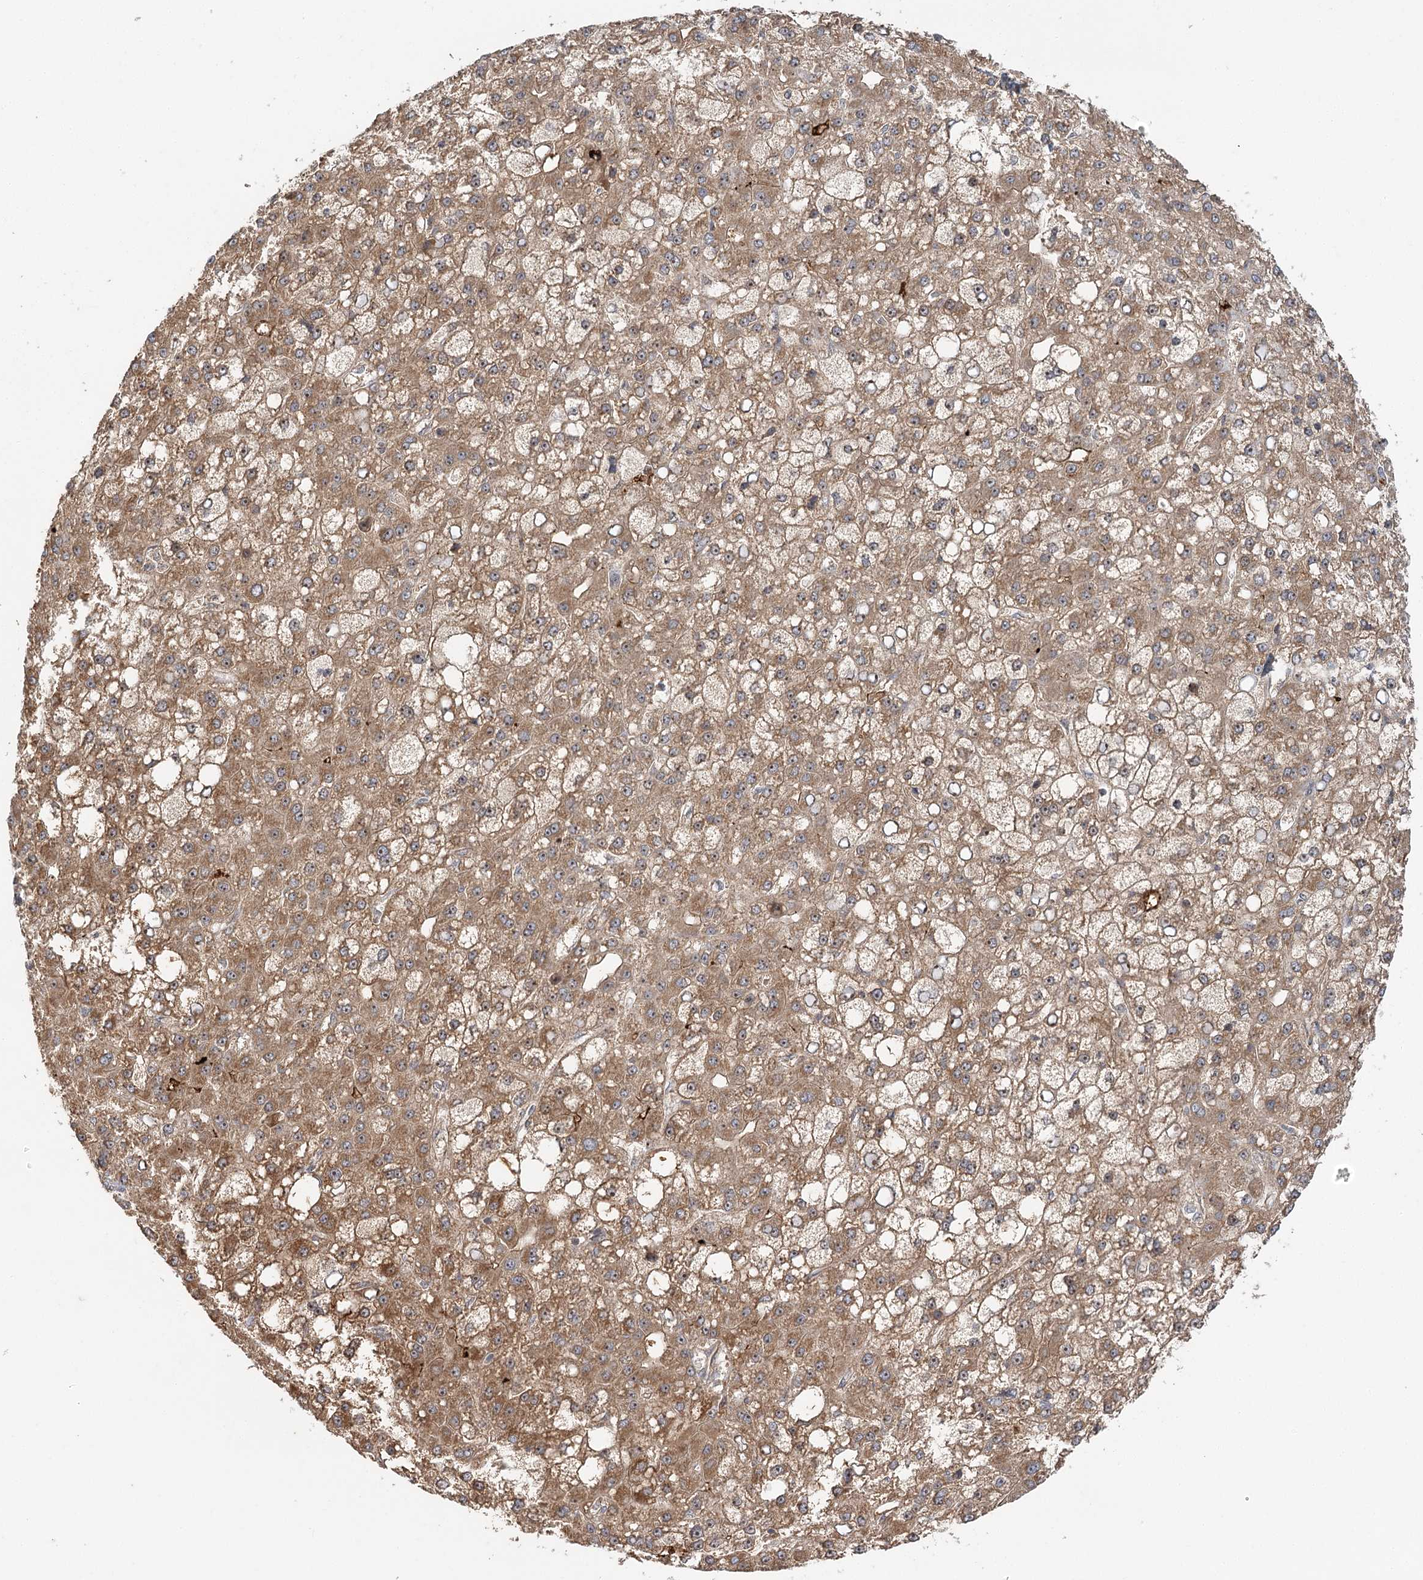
{"staining": {"intensity": "moderate", "quantity": ">75%", "location": "cytoplasmic/membranous,nuclear"}, "tissue": "liver cancer", "cell_type": "Tumor cells", "image_type": "cancer", "snomed": [{"axis": "morphology", "description": "Carcinoma, Hepatocellular, NOS"}, {"axis": "topography", "description": "Liver"}], "caption": "Protein analysis of liver hepatocellular carcinoma tissue reveals moderate cytoplasmic/membranous and nuclear staining in about >75% of tumor cells. (brown staining indicates protein expression, while blue staining denotes nuclei).", "gene": "RAPGEF6", "patient": {"sex": "male", "age": 67}}